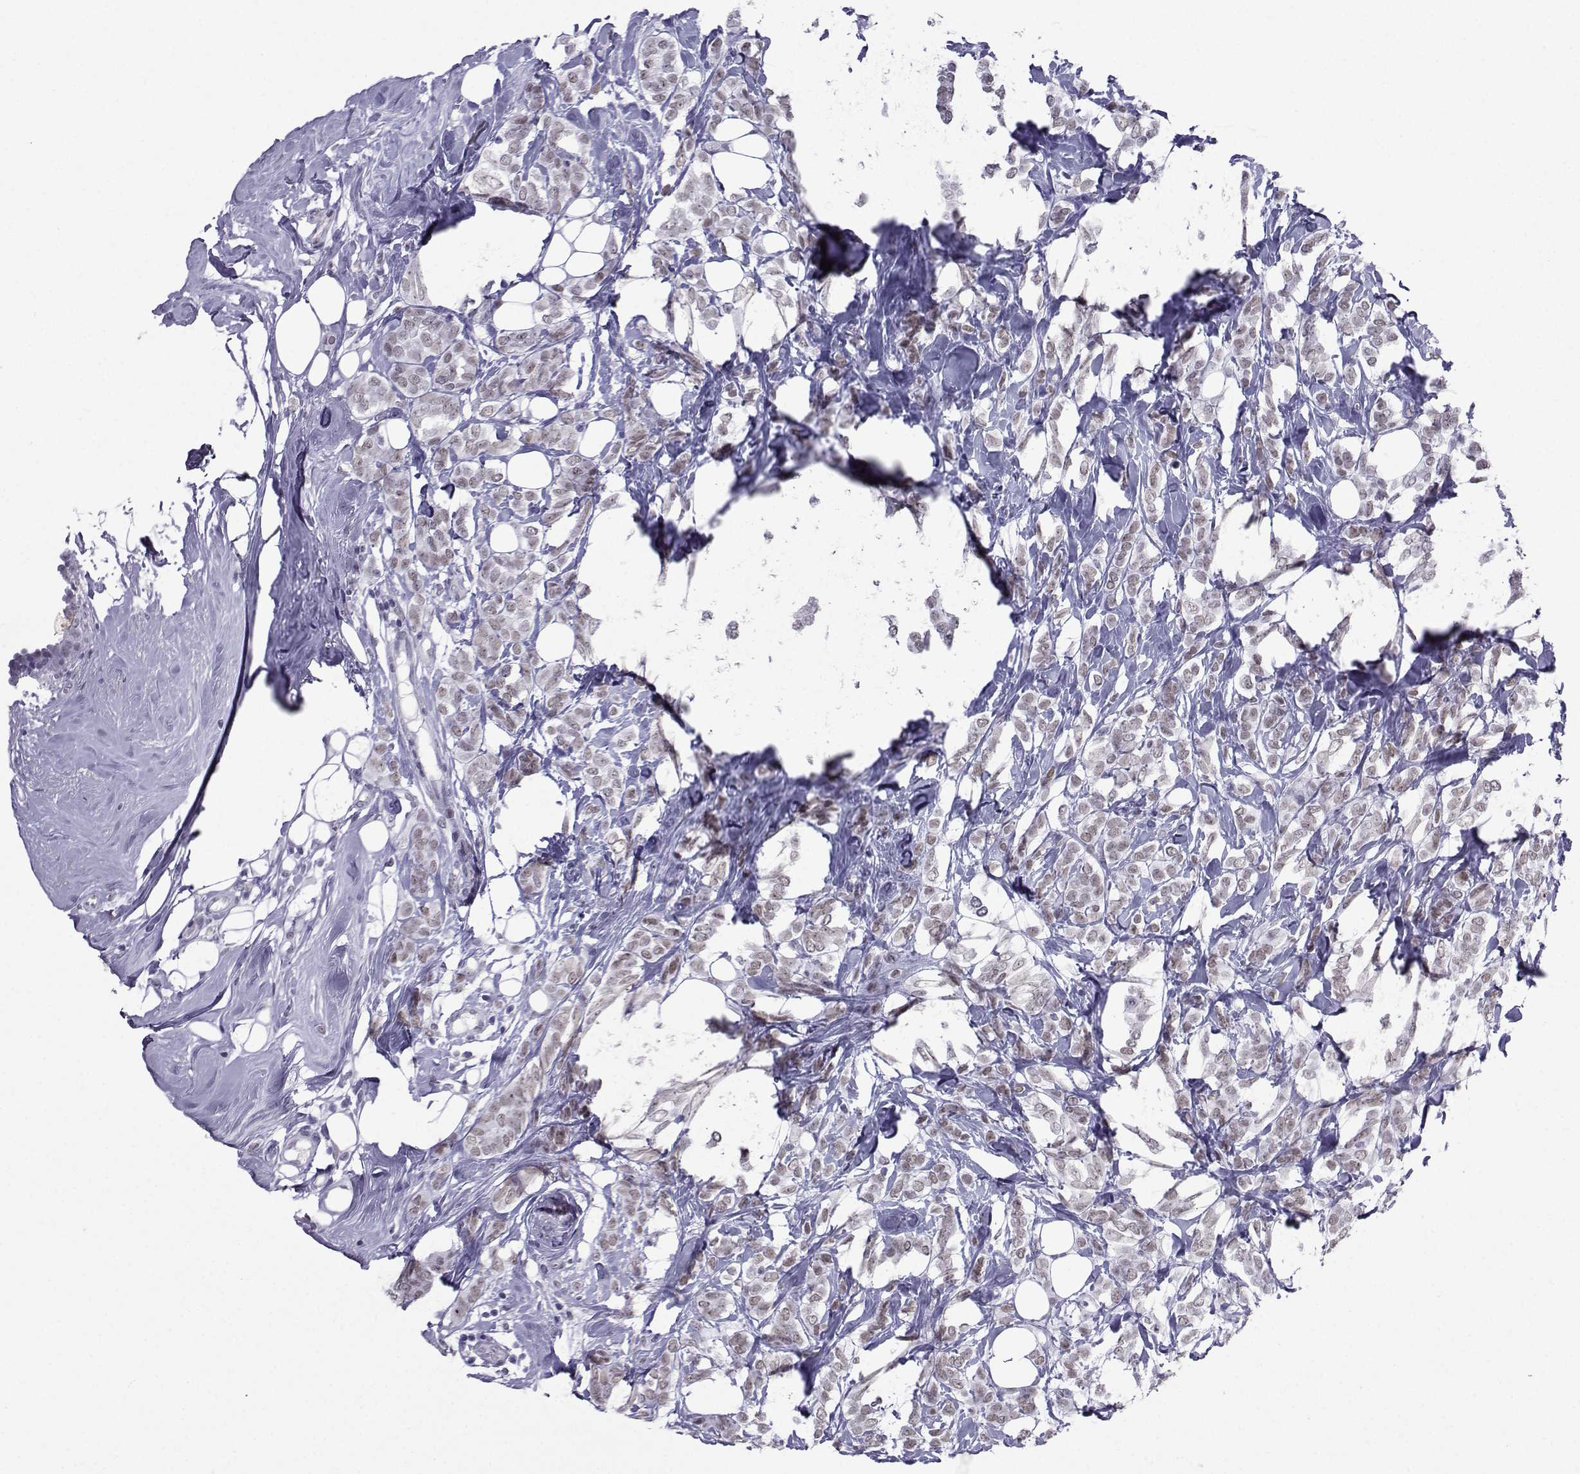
{"staining": {"intensity": "weak", "quantity": "<25%", "location": "nuclear"}, "tissue": "breast cancer", "cell_type": "Tumor cells", "image_type": "cancer", "snomed": [{"axis": "morphology", "description": "Lobular carcinoma"}, {"axis": "topography", "description": "Breast"}], "caption": "Immunohistochemical staining of breast cancer exhibits no significant staining in tumor cells.", "gene": "LORICRIN", "patient": {"sex": "female", "age": 49}}